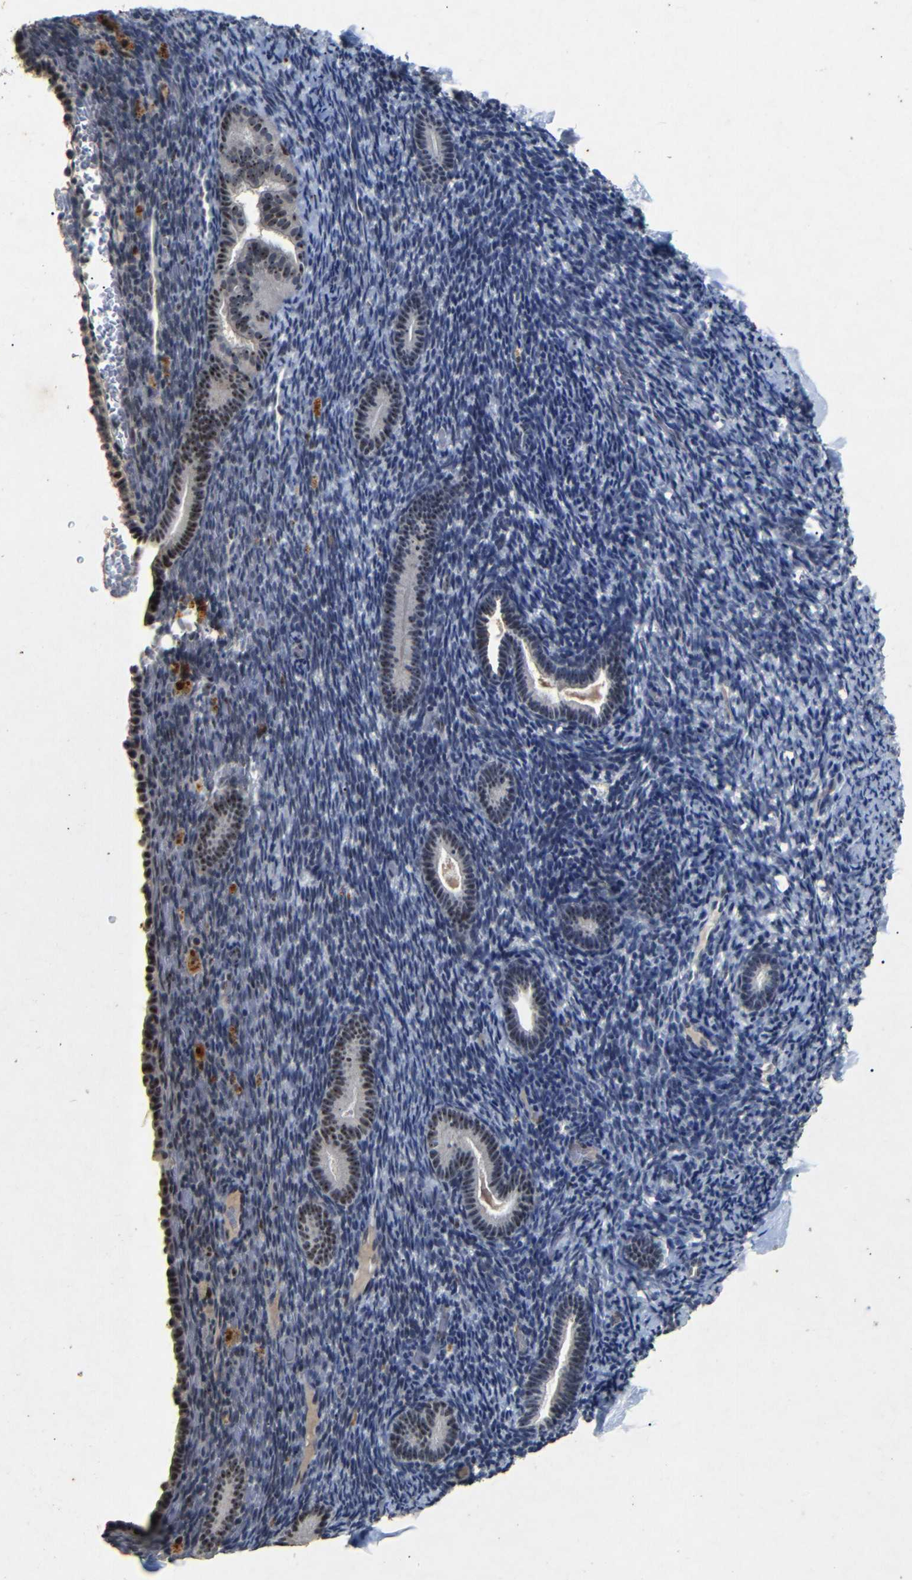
{"staining": {"intensity": "negative", "quantity": "none", "location": "none"}, "tissue": "endometrium", "cell_type": "Cells in endometrial stroma", "image_type": "normal", "snomed": [{"axis": "morphology", "description": "Normal tissue, NOS"}, {"axis": "topography", "description": "Endometrium"}], "caption": "A high-resolution micrograph shows IHC staining of unremarkable endometrium, which demonstrates no significant staining in cells in endometrial stroma. Nuclei are stained in blue.", "gene": "PARN", "patient": {"sex": "female", "age": 51}}